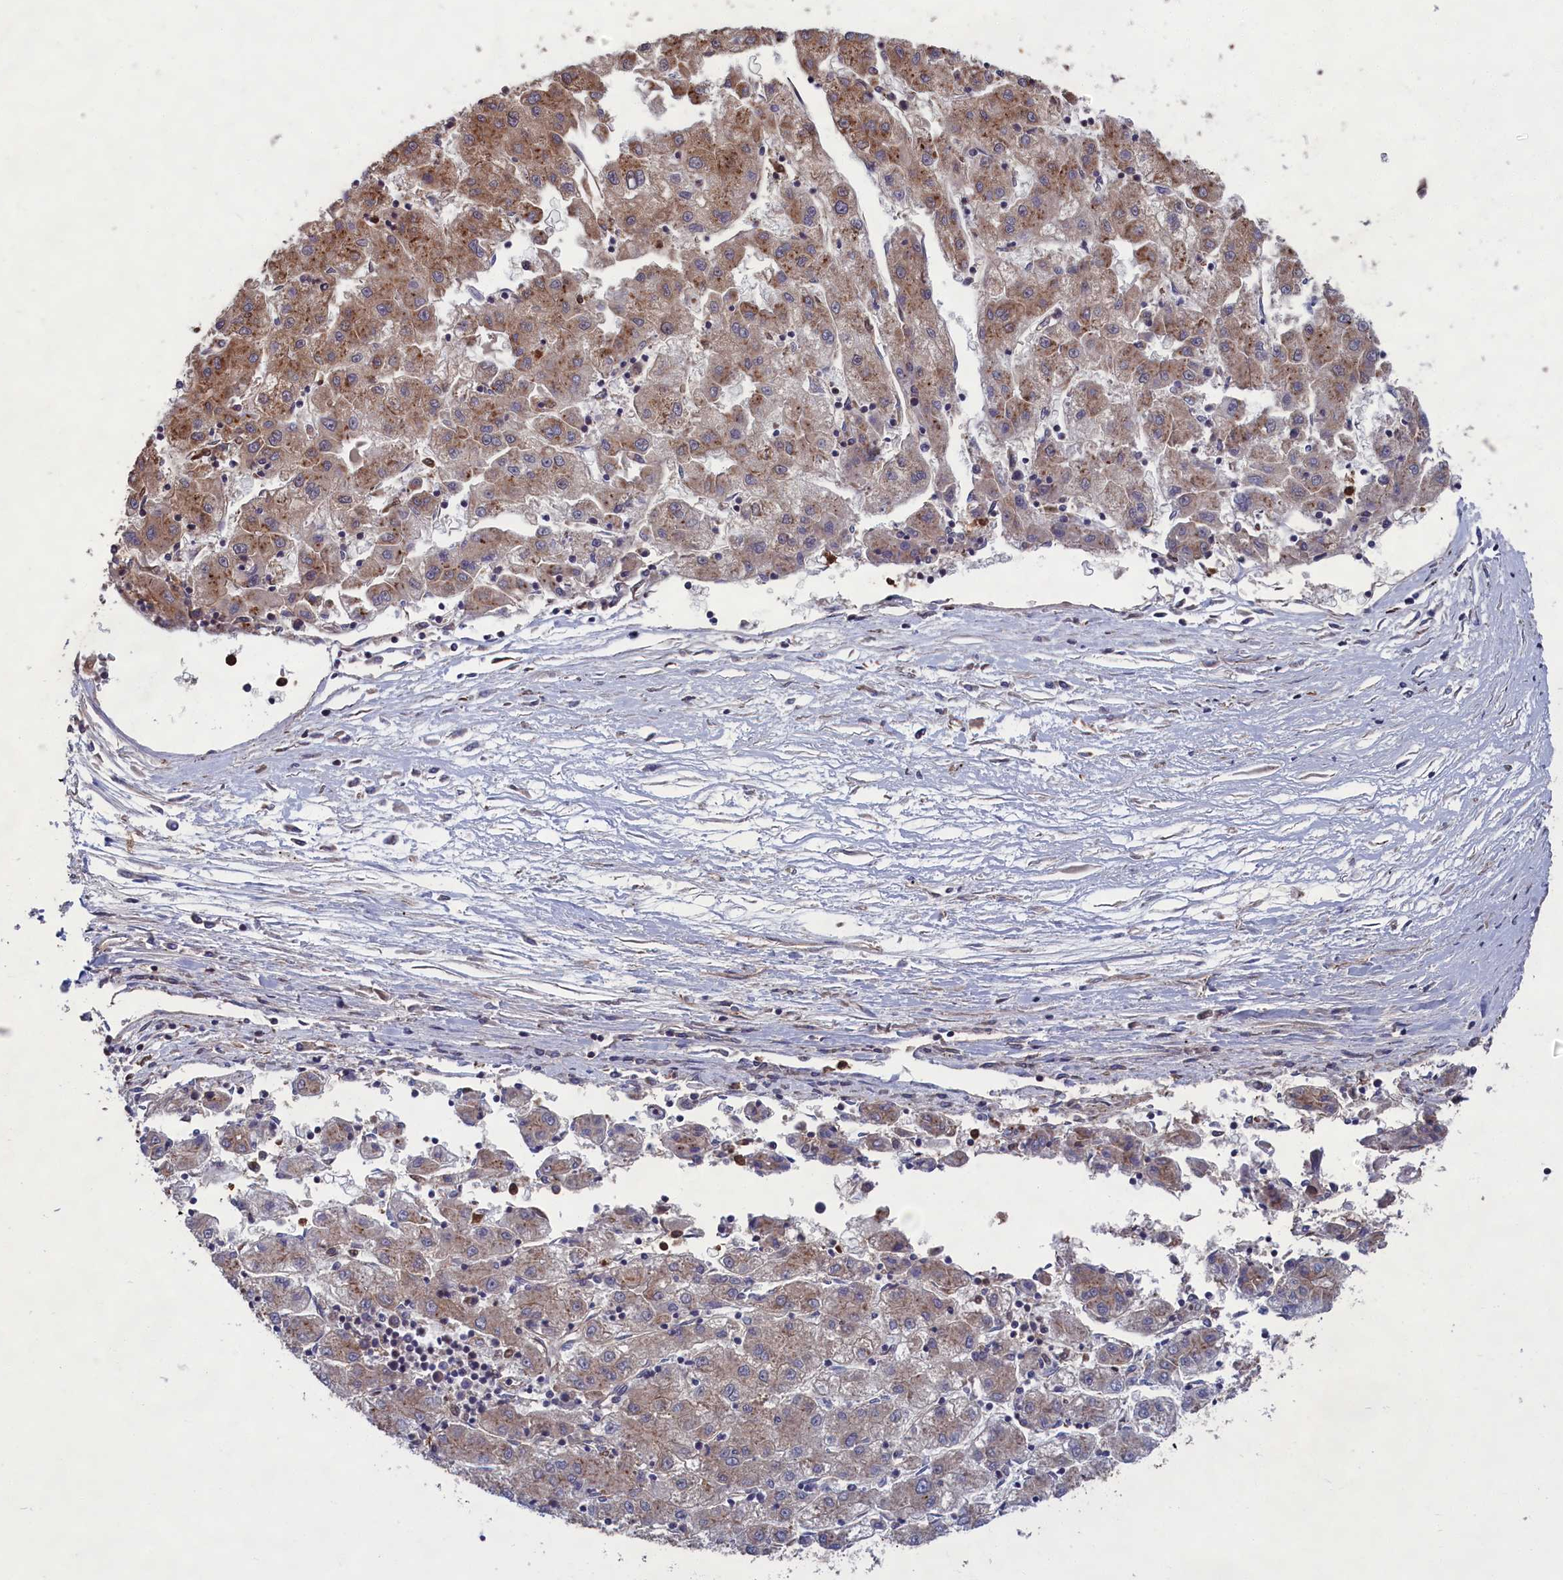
{"staining": {"intensity": "moderate", "quantity": "25%-75%", "location": "cytoplasmic/membranous"}, "tissue": "liver cancer", "cell_type": "Tumor cells", "image_type": "cancer", "snomed": [{"axis": "morphology", "description": "Carcinoma, Hepatocellular, NOS"}, {"axis": "topography", "description": "Liver"}], "caption": "Protein expression analysis of human hepatocellular carcinoma (liver) reveals moderate cytoplasmic/membranous expression in approximately 25%-75% of tumor cells.", "gene": "CCDC124", "patient": {"sex": "male", "age": 72}}